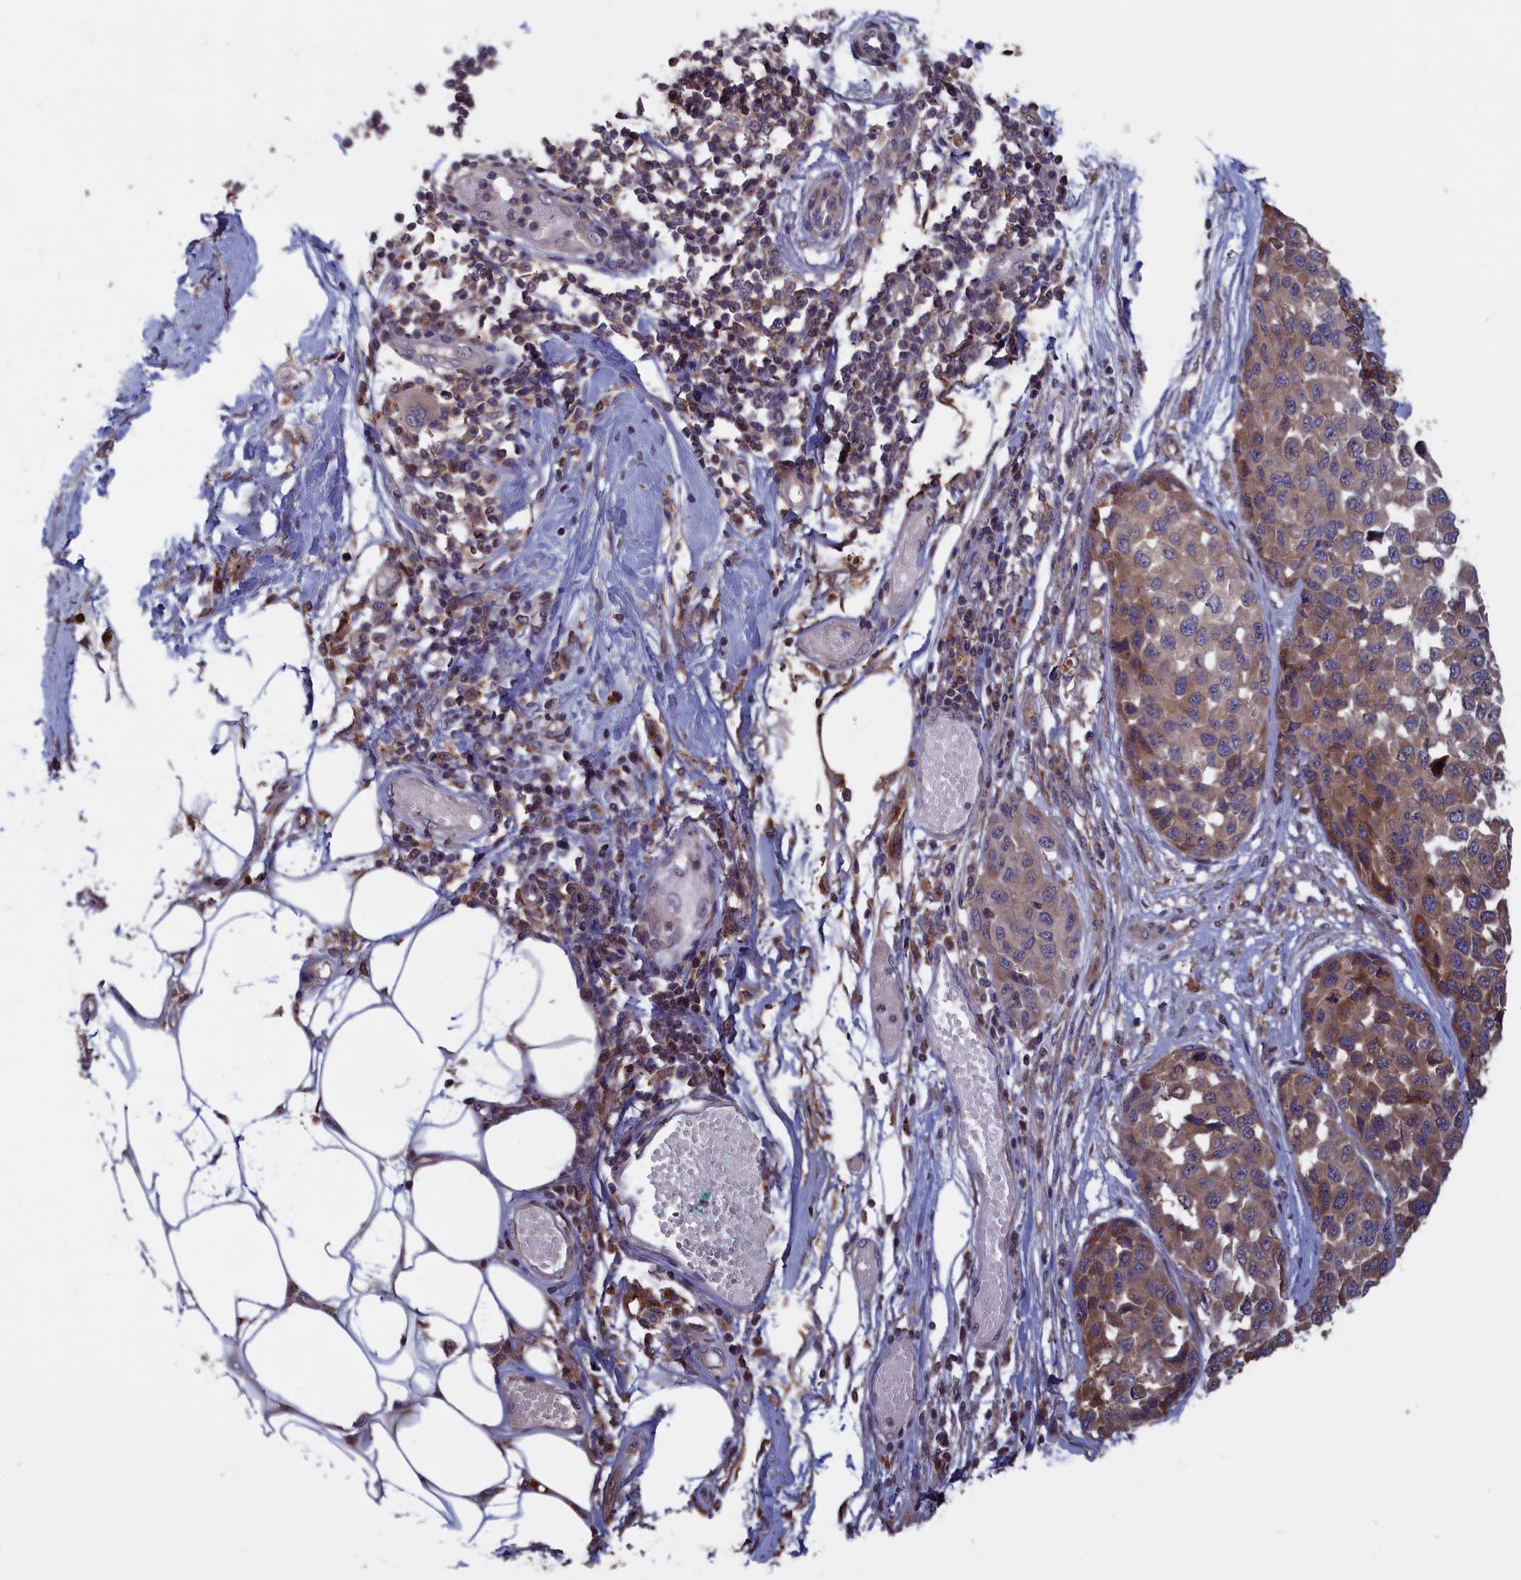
{"staining": {"intensity": "moderate", "quantity": "25%-75%", "location": "cytoplasmic/membranous"}, "tissue": "melanoma", "cell_type": "Tumor cells", "image_type": "cancer", "snomed": [{"axis": "morphology", "description": "Normal tissue, NOS"}, {"axis": "morphology", "description": "Malignant melanoma, NOS"}, {"axis": "topography", "description": "Skin"}], "caption": "A brown stain shows moderate cytoplasmic/membranous positivity of a protein in human melanoma tumor cells. (IHC, brightfield microscopy, high magnification).", "gene": "CACTIN", "patient": {"sex": "male", "age": 62}}